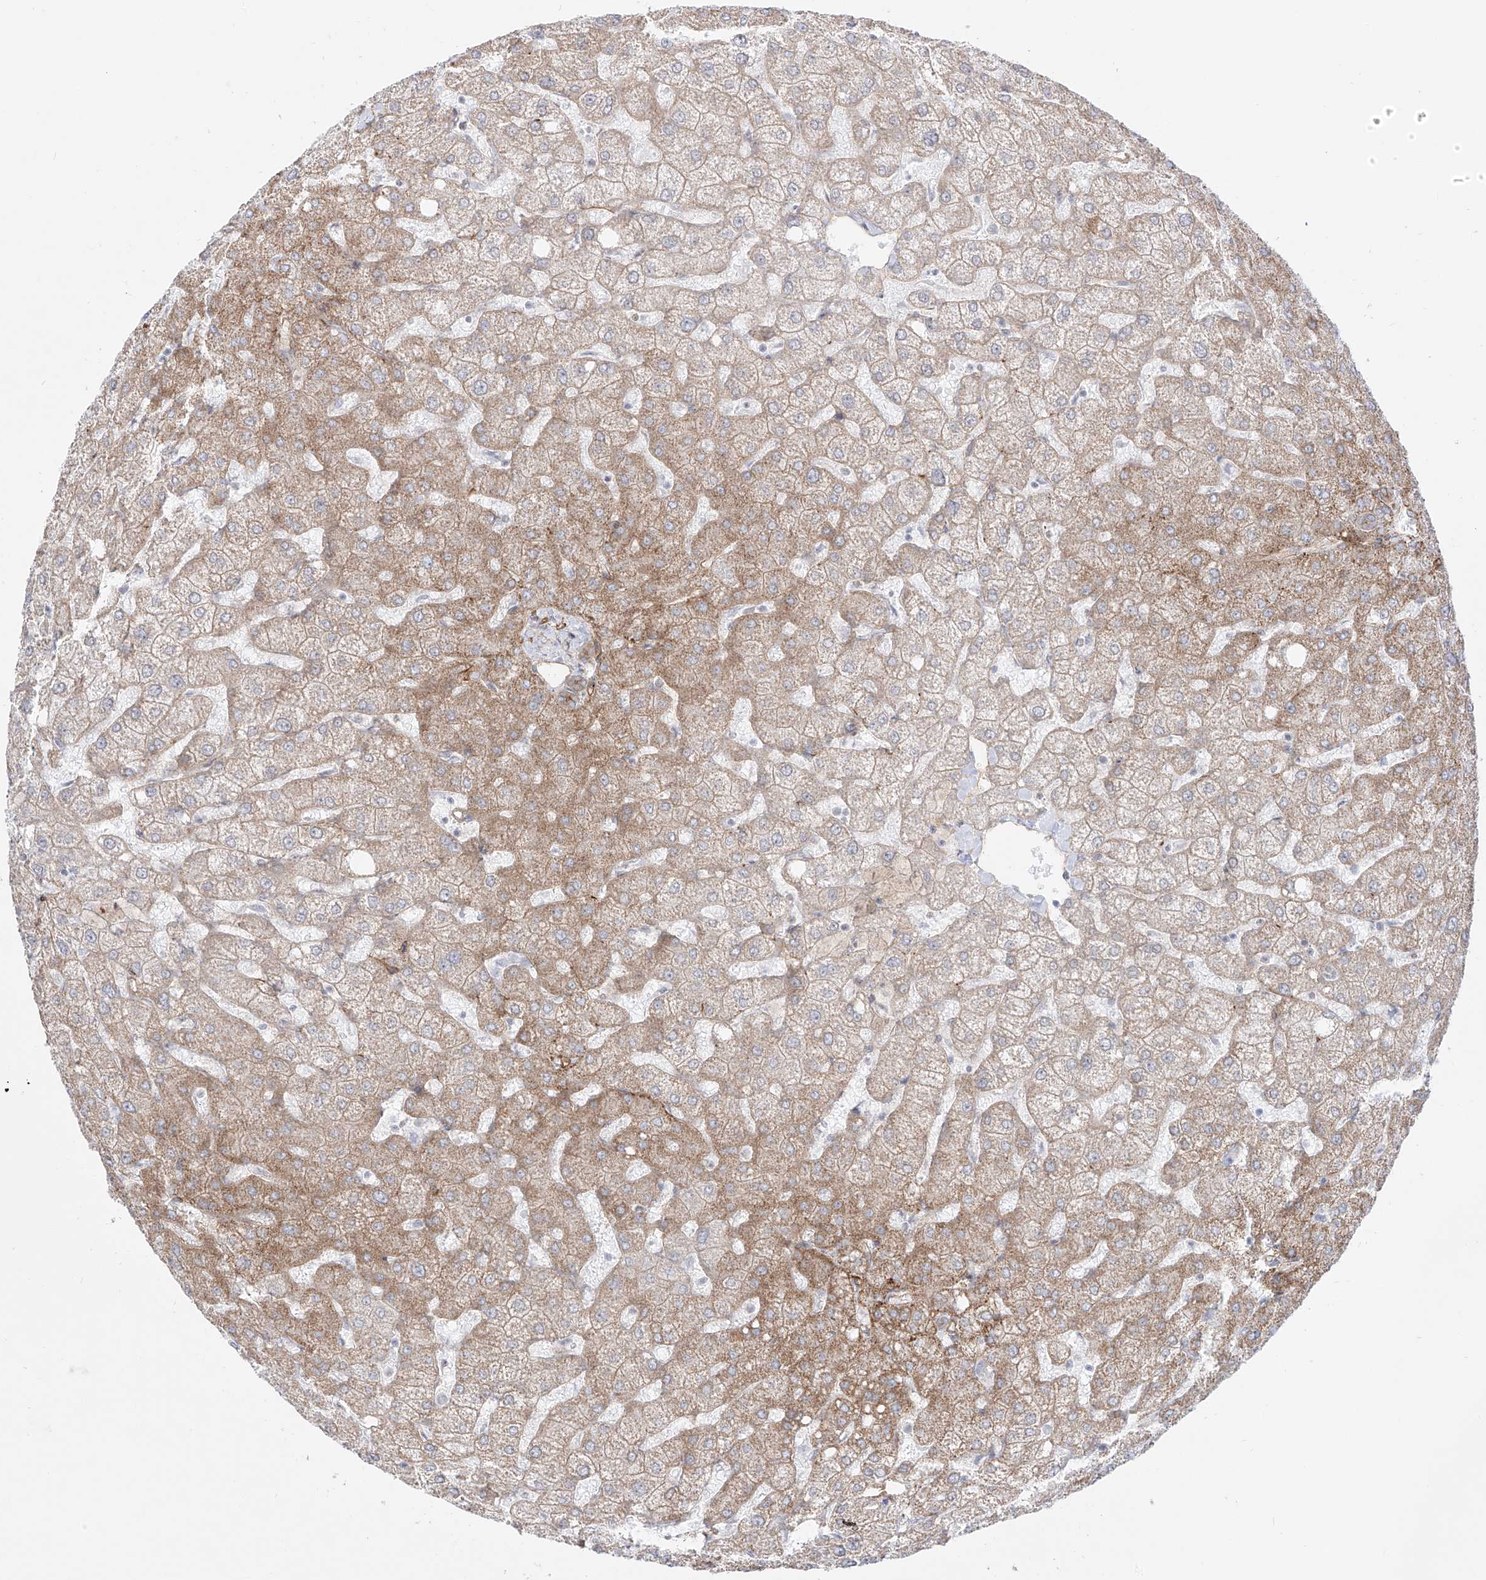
{"staining": {"intensity": "moderate", "quantity": ">75%", "location": "cytoplasmic/membranous"}, "tissue": "liver", "cell_type": "Cholangiocytes", "image_type": "normal", "snomed": [{"axis": "morphology", "description": "Normal tissue, NOS"}, {"axis": "topography", "description": "Liver"}], "caption": "Moderate cytoplasmic/membranous expression is present in about >75% of cholangiocytes in benign liver.", "gene": "ZNF180", "patient": {"sex": "female", "age": 54}}